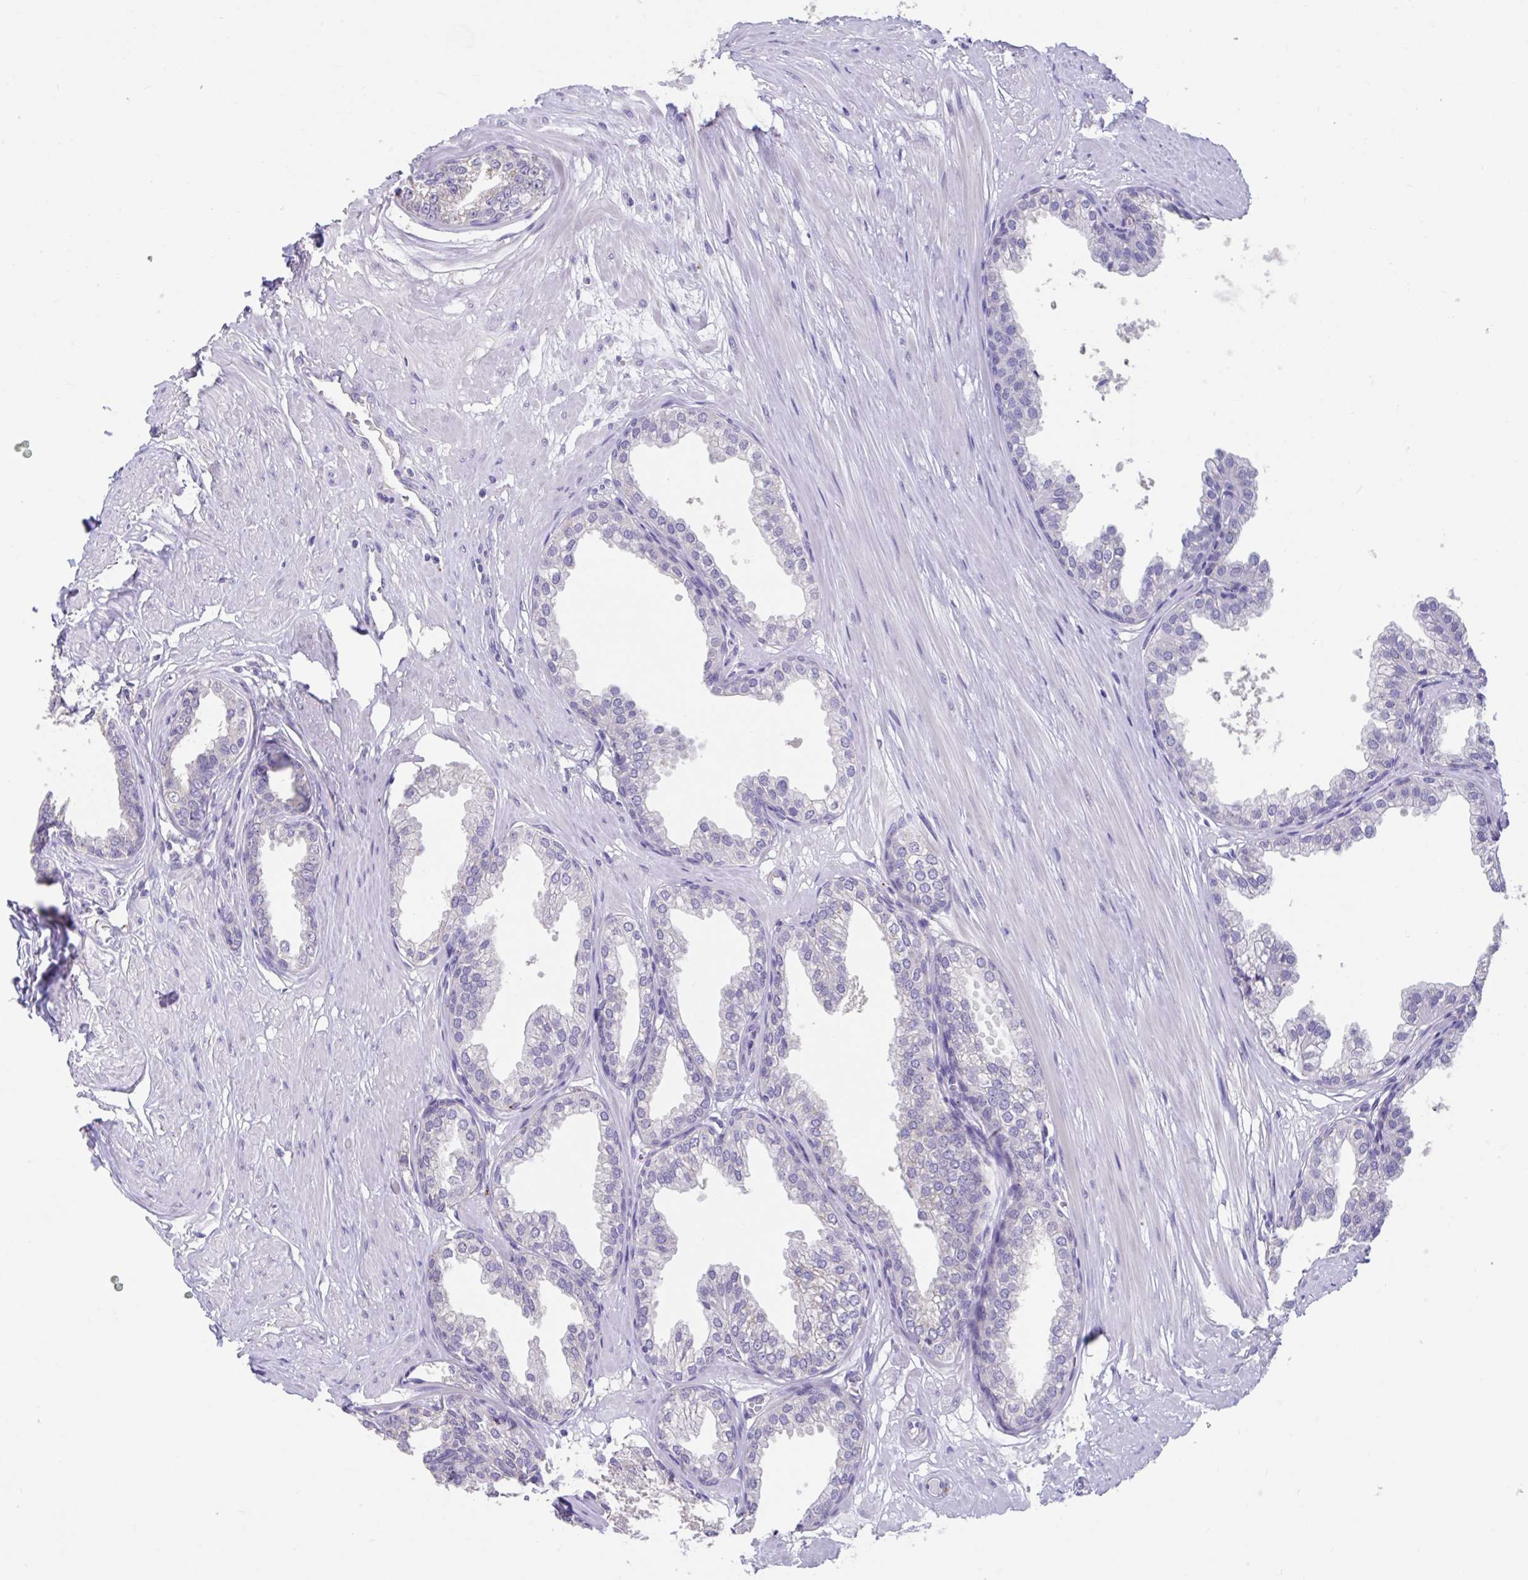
{"staining": {"intensity": "negative", "quantity": "none", "location": "none"}, "tissue": "prostate", "cell_type": "Glandular cells", "image_type": "normal", "snomed": [{"axis": "morphology", "description": "Normal tissue, NOS"}, {"axis": "topography", "description": "Prostate"}, {"axis": "topography", "description": "Peripheral nerve tissue"}], "caption": "Protein analysis of normal prostate exhibits no significant staining in glandular cells. Nuclei are stained in blue.", "gene": "GPR162", "patient": {"sex": "male", "age": 55}}